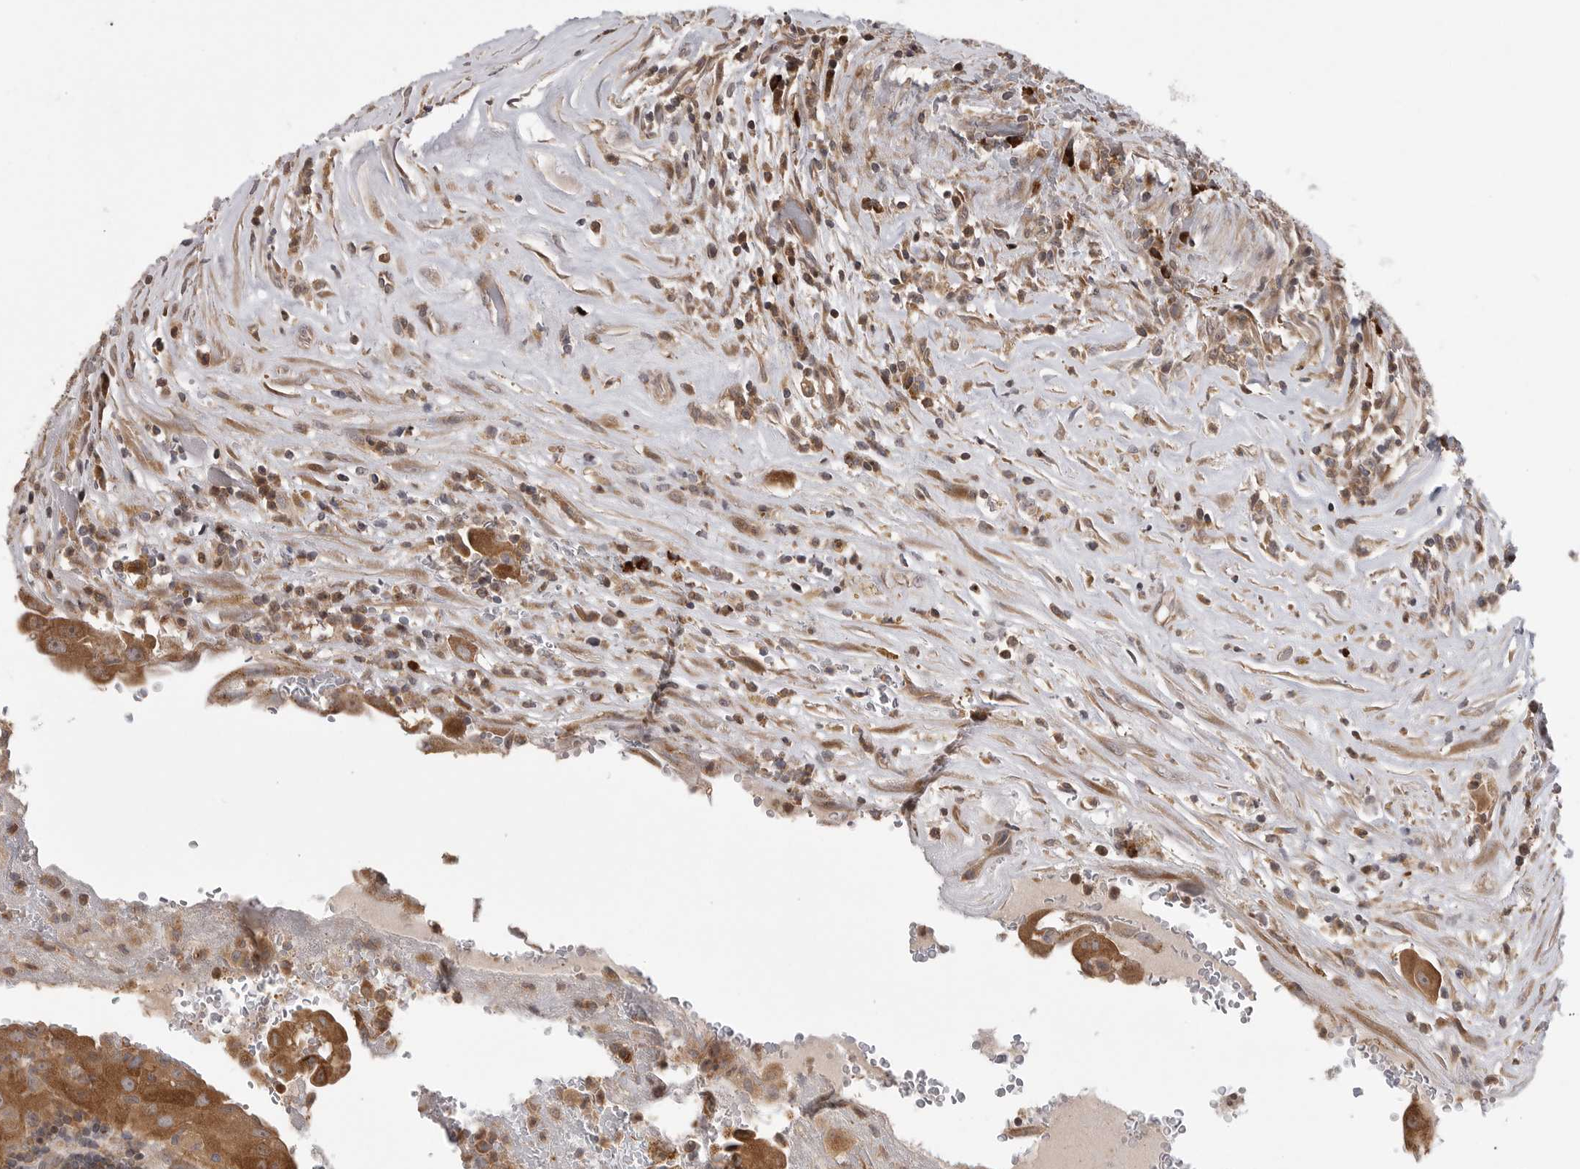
{"staining": {"intensity": "strong", "quantity": ">75%", "location": "cytoplasmic/membranous"}, "tissue": "thyroid cancer", "cell_type": "Tumor cells", "image_type": "cancer", "snomed": [{"axis": "morphology", "description": "Papillary adenocarcinoma, NOS"}, {"axis": "topography", "description": "Thyroid gland"}], "caption": "Papillary adenocarcinoma (thyroid) was stained to show a protein in brown. There is high levels of strong cytoplasmic/membranous positivity in about >75% of tumor cells. (DAB = brown stain, brightfield microscopy at high magnification).", "gene": "OXR1", "patient": {"sex": "male", "age": 77}}